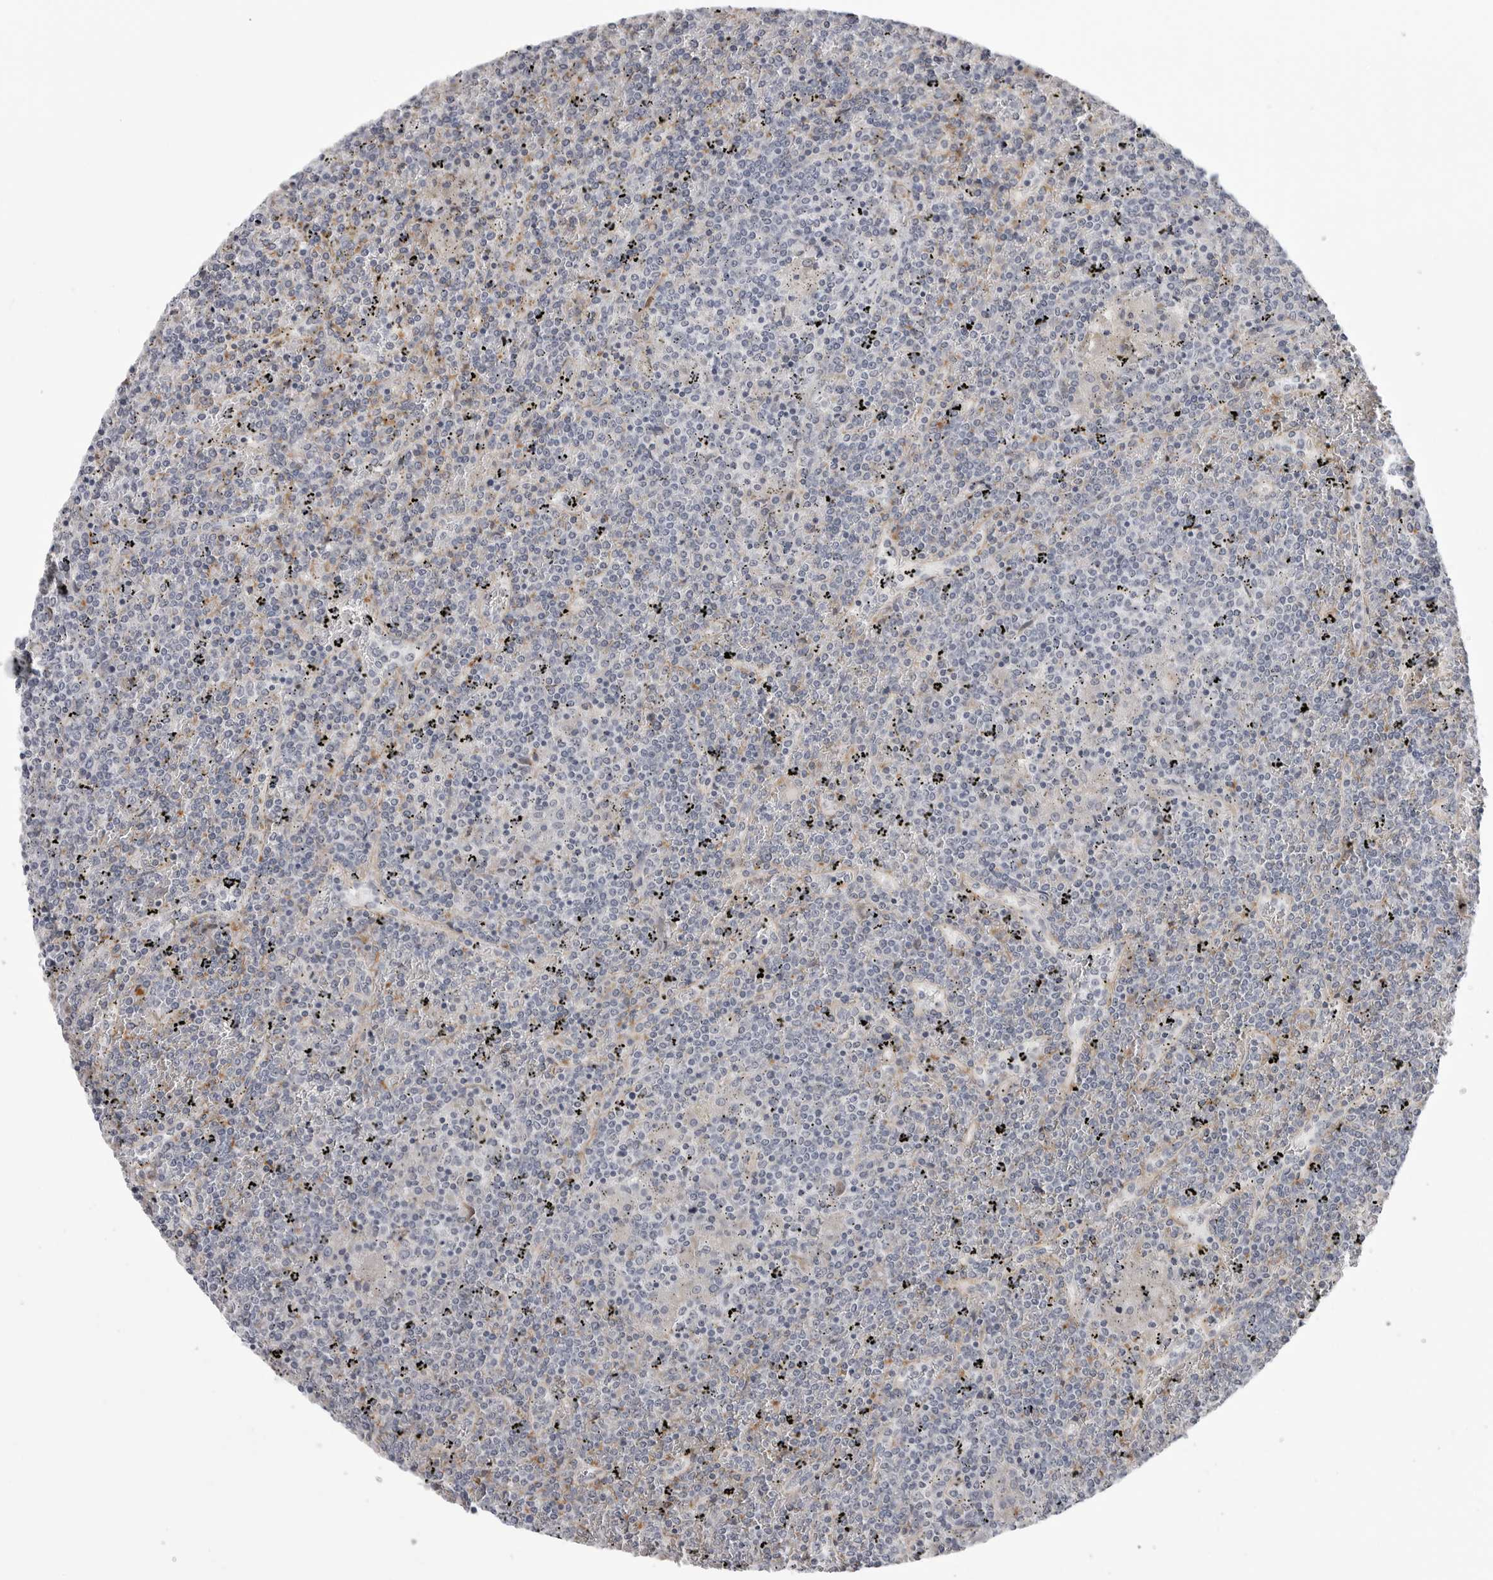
{"staining": {"intensity": "negative", "quantity": "none", "location": "none"}, "tissue": "lymphoma", "cell_type": "Tumor cells", "image_type": "cancer", "snomed": [{"axis": "morphology", "description": "Malignant lymphoma, non-Hodgkin's type, Low grade"}, {"axis": "topography", "description": "Spleen"}], "caption": "The histopathology image demonstrates no significant expression in tumor cells of low-grade malignant lymphoma, non-Hodgkin's type. (DAB (3,3'-diaminobenzidine) immunohistochemistry with hematoxylin counter stain).", "gene": "SCP2", "patient": {"sex": "female", "age": 19}}